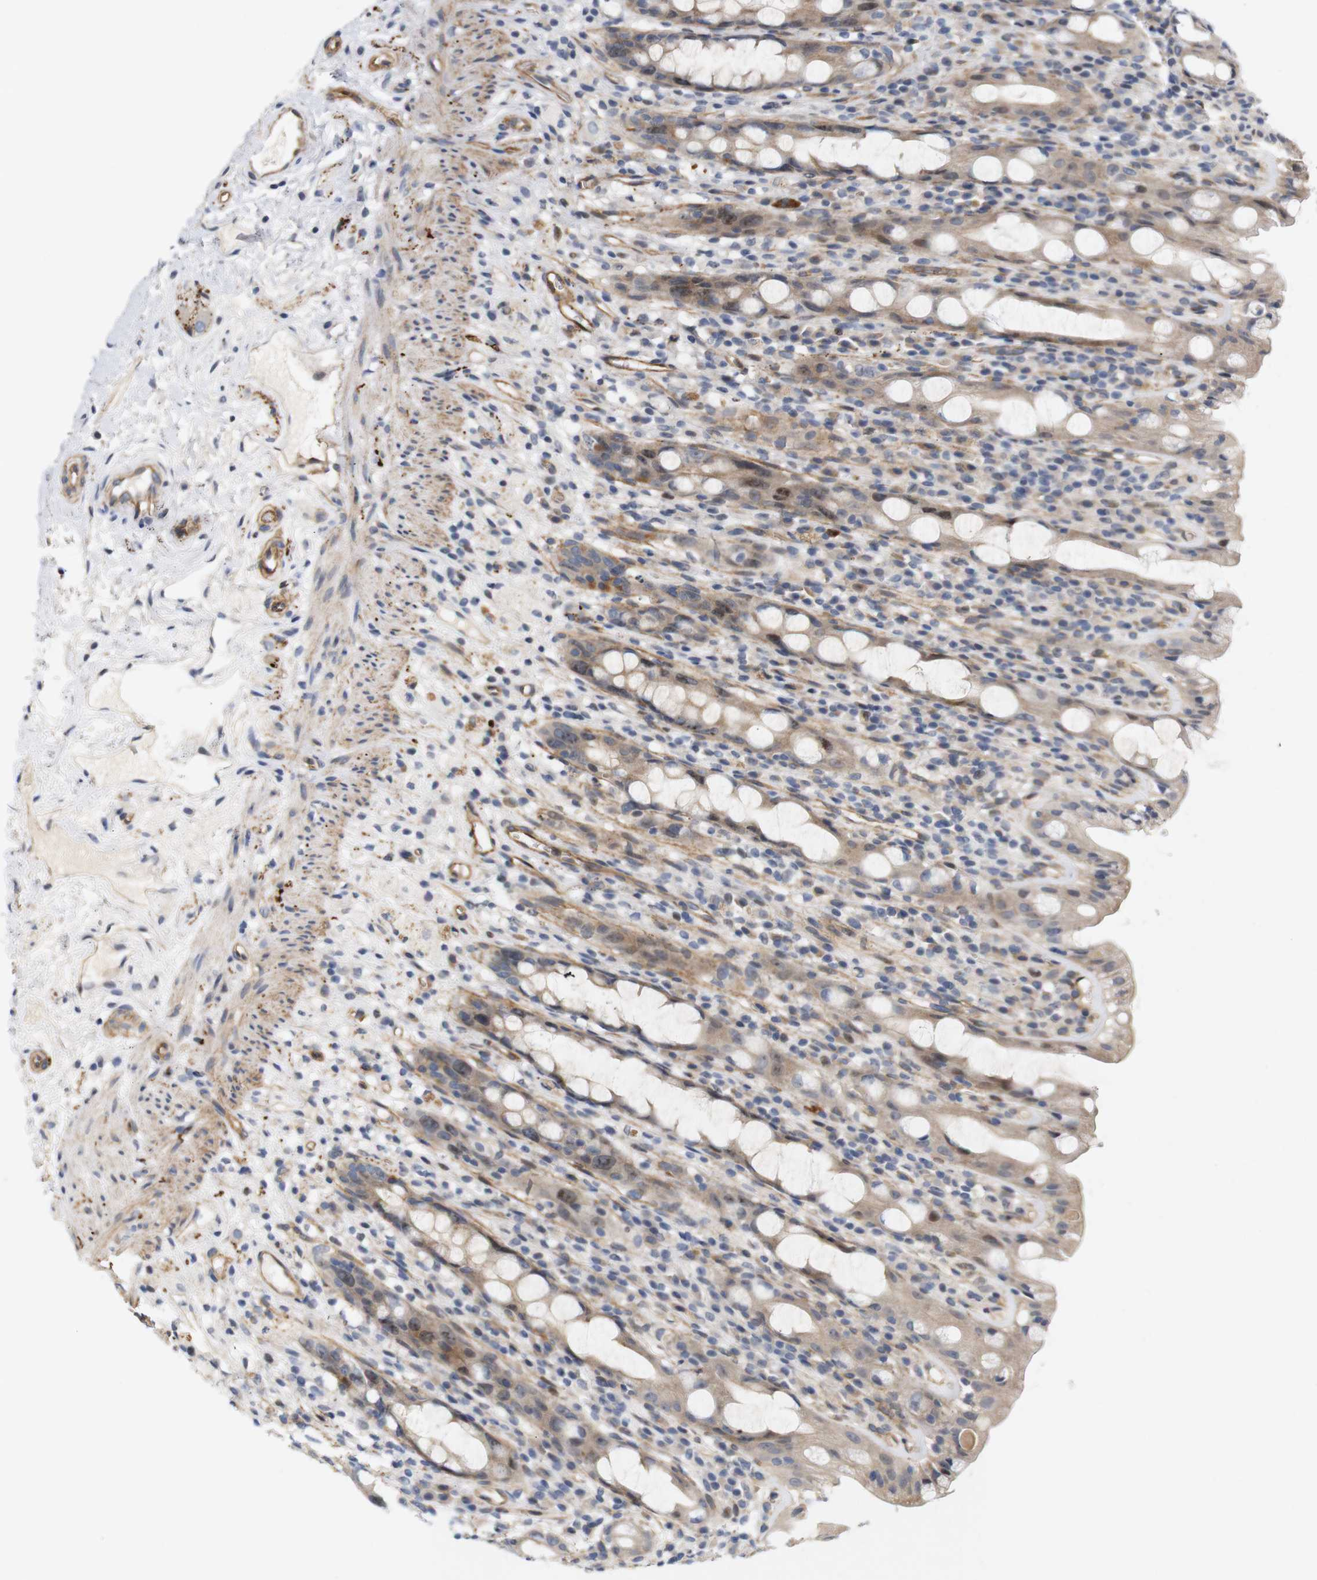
{"staining": {"intensity": "moderate", "quantity": ">75%", "location": "cytoplasmic/membranous"}, "tissue": "rectum", "cell_type": "Glandular cells", "image_type": "normal", "snomed": [{"axis": "morphology", "description": "Normal tissue, NOS"}, {"axis": "topography", "description": "Rectum"}], "caption": "Moderate cytoplasmic/membranous protein positivity is seen in about >75% of glandular cells in rectum.", "gene": "CYB561", "patient": {"sex": "male", "age": 44}}